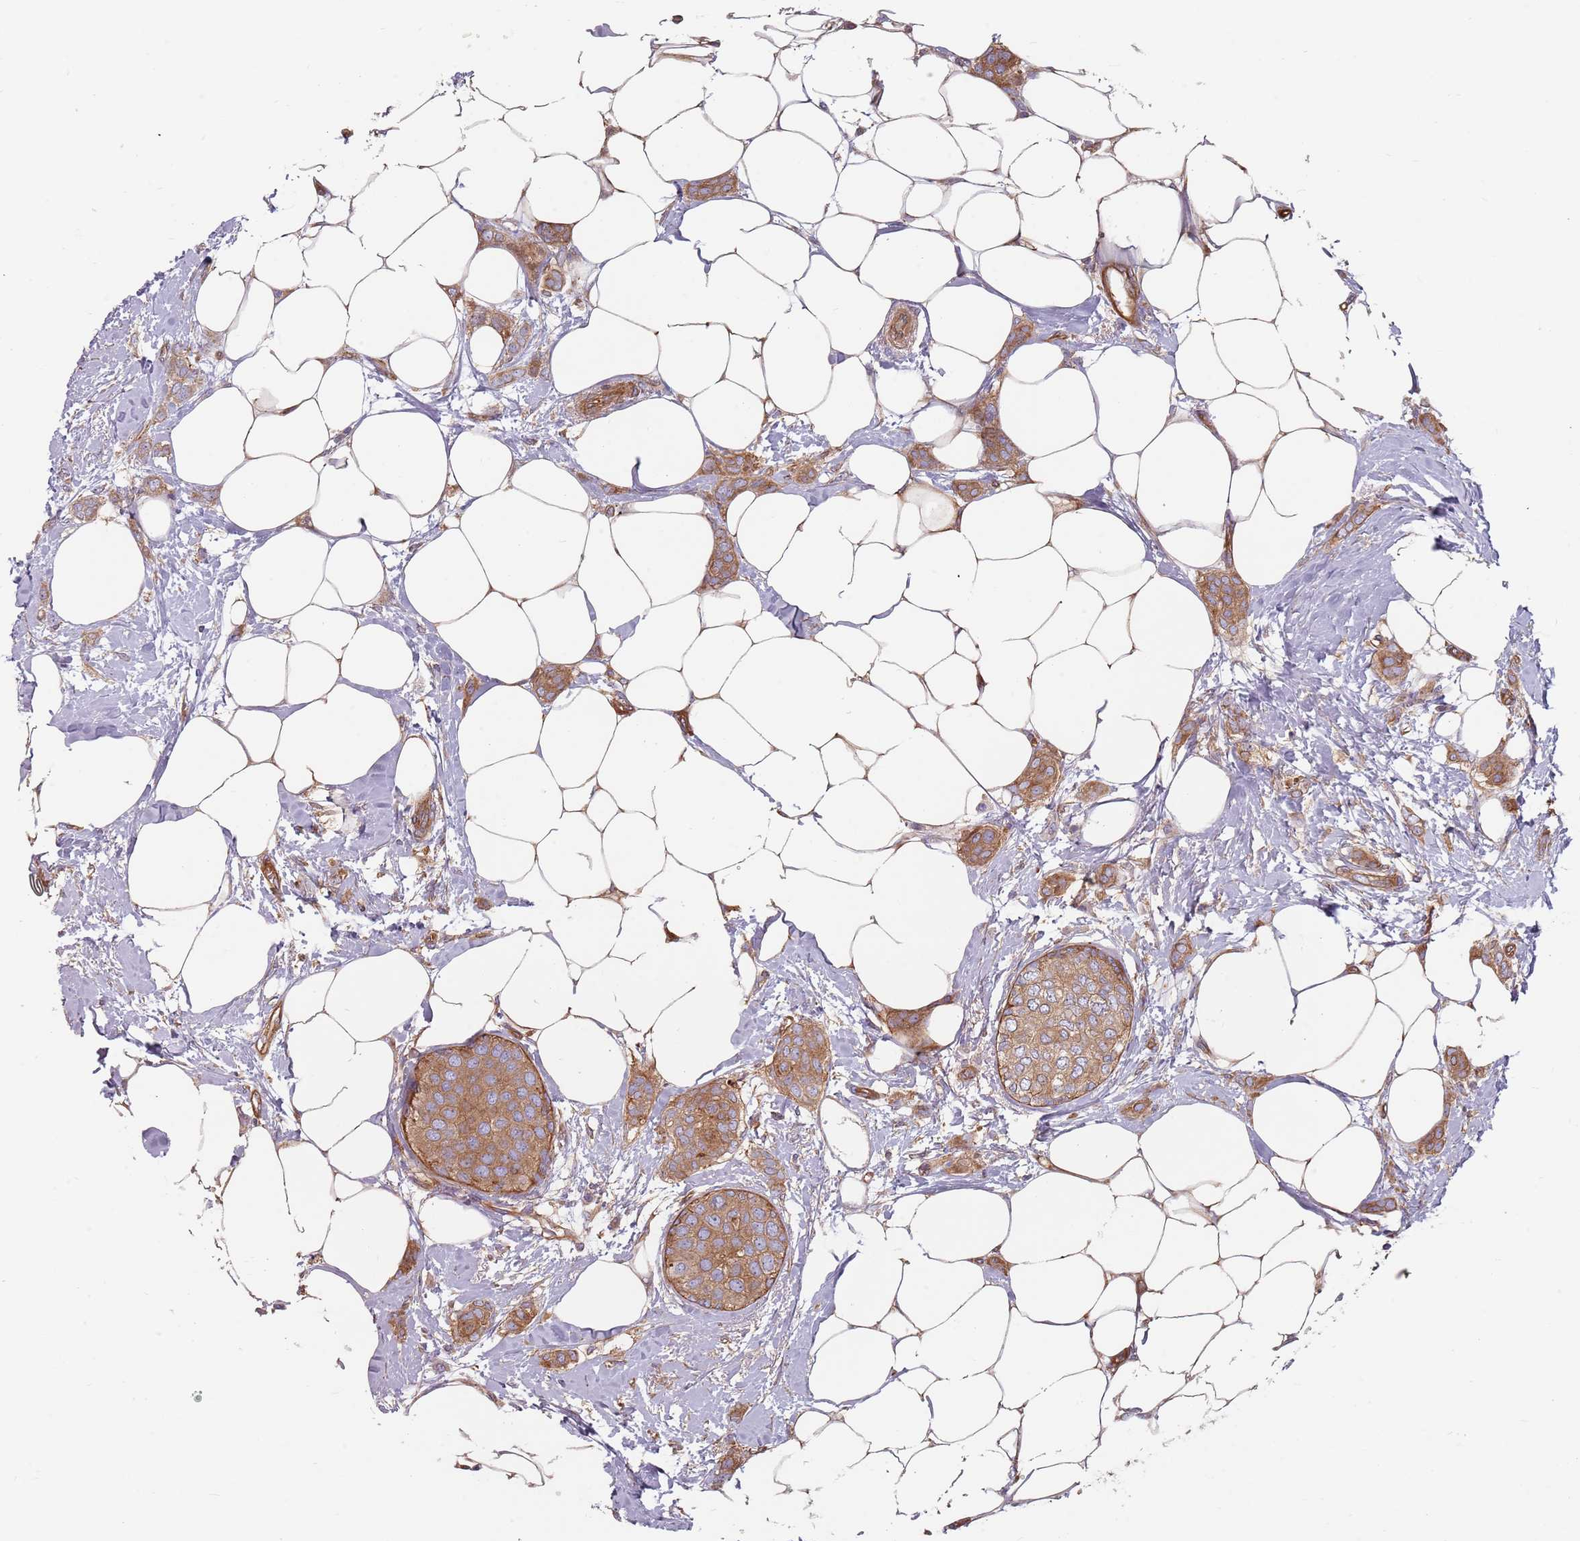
{"staining": {"intensity": "moderate", "quantity": ">75%", "location": "cytoplasmic/membranous"}, "tissue": "breast cancer", "cell_type": "Tumor cells", "image_type": "cancer", "snomed": [{"axis": "morphology", "description": "Duct carcinoma"}, {"axis": "topography", "description": "Breast"}], "caption": "Tumor cells demonstrate medium levels of moderate cytoplasmic/membranous expression in about >75% of cells in breast cancer (intraductal carcinoma). The staining was performed using DAB (3,3'-diaminobenzidine) to visualize the protein expression in brown, while the nuclei were stained in blue with hematoxylin (Magnification: 20x).", "gene": "SPDL1", "patient": {"sex": "female", "age": 72}}